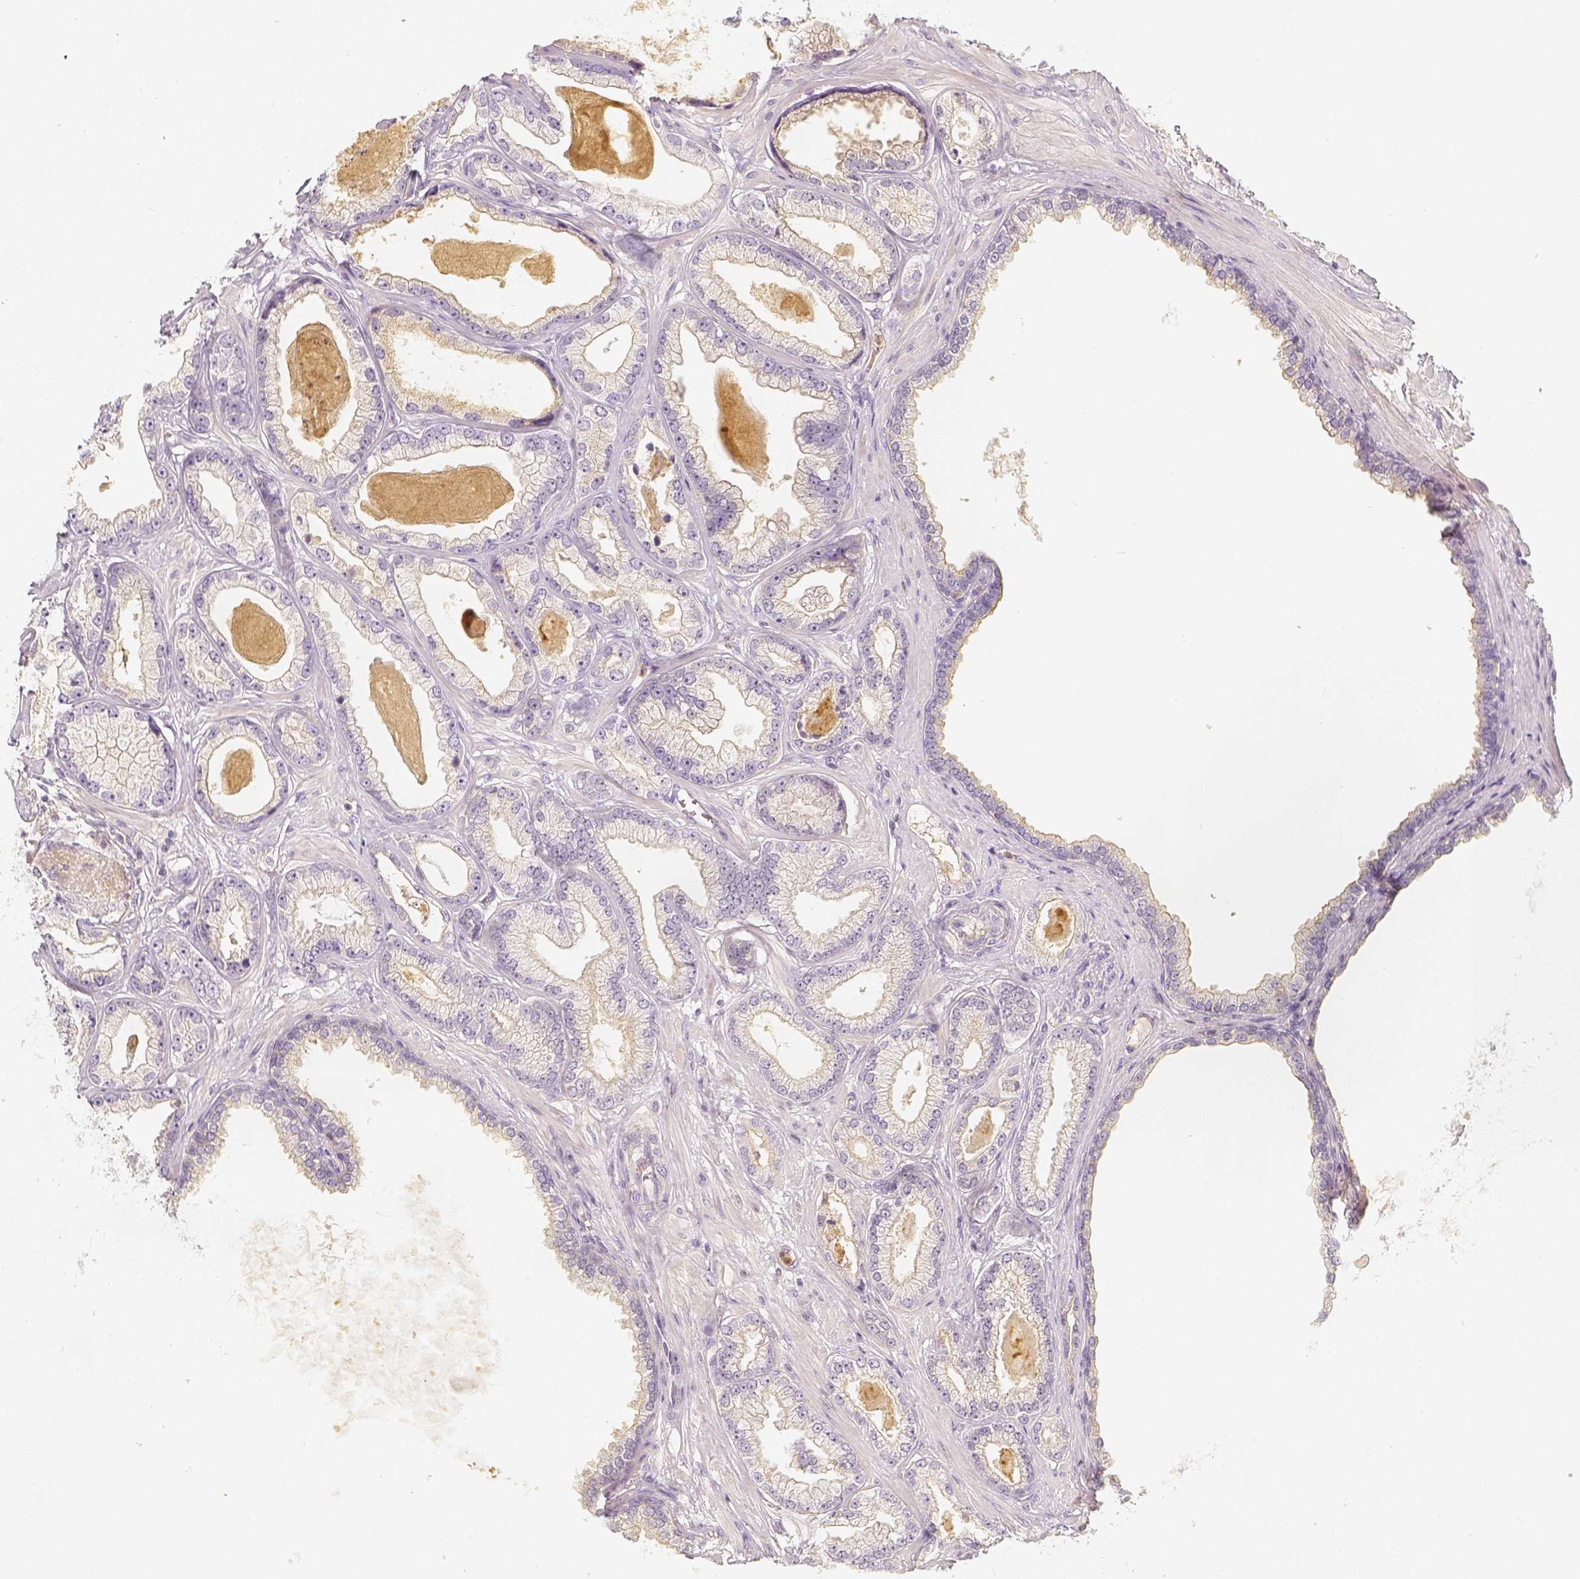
{"staining": {"intensity": "negative", "quantity": "none", "location": "none"}, "tissue": "prostate cancer", "cell_type": "Tumor cells", "image_type": "cancer", "snomed": [{"axis": "morphology", "description": "Adenocarcinoma, Low grade"}, {"axis": "topography", "description": "Prostate"}], "caption": "The histopathology image shows no staining of tumor cells in prostate cancer. (DAB IHC, high magnification).", "gene": "PTPRJ", "patient": {"sex": "male", "age": 64}}